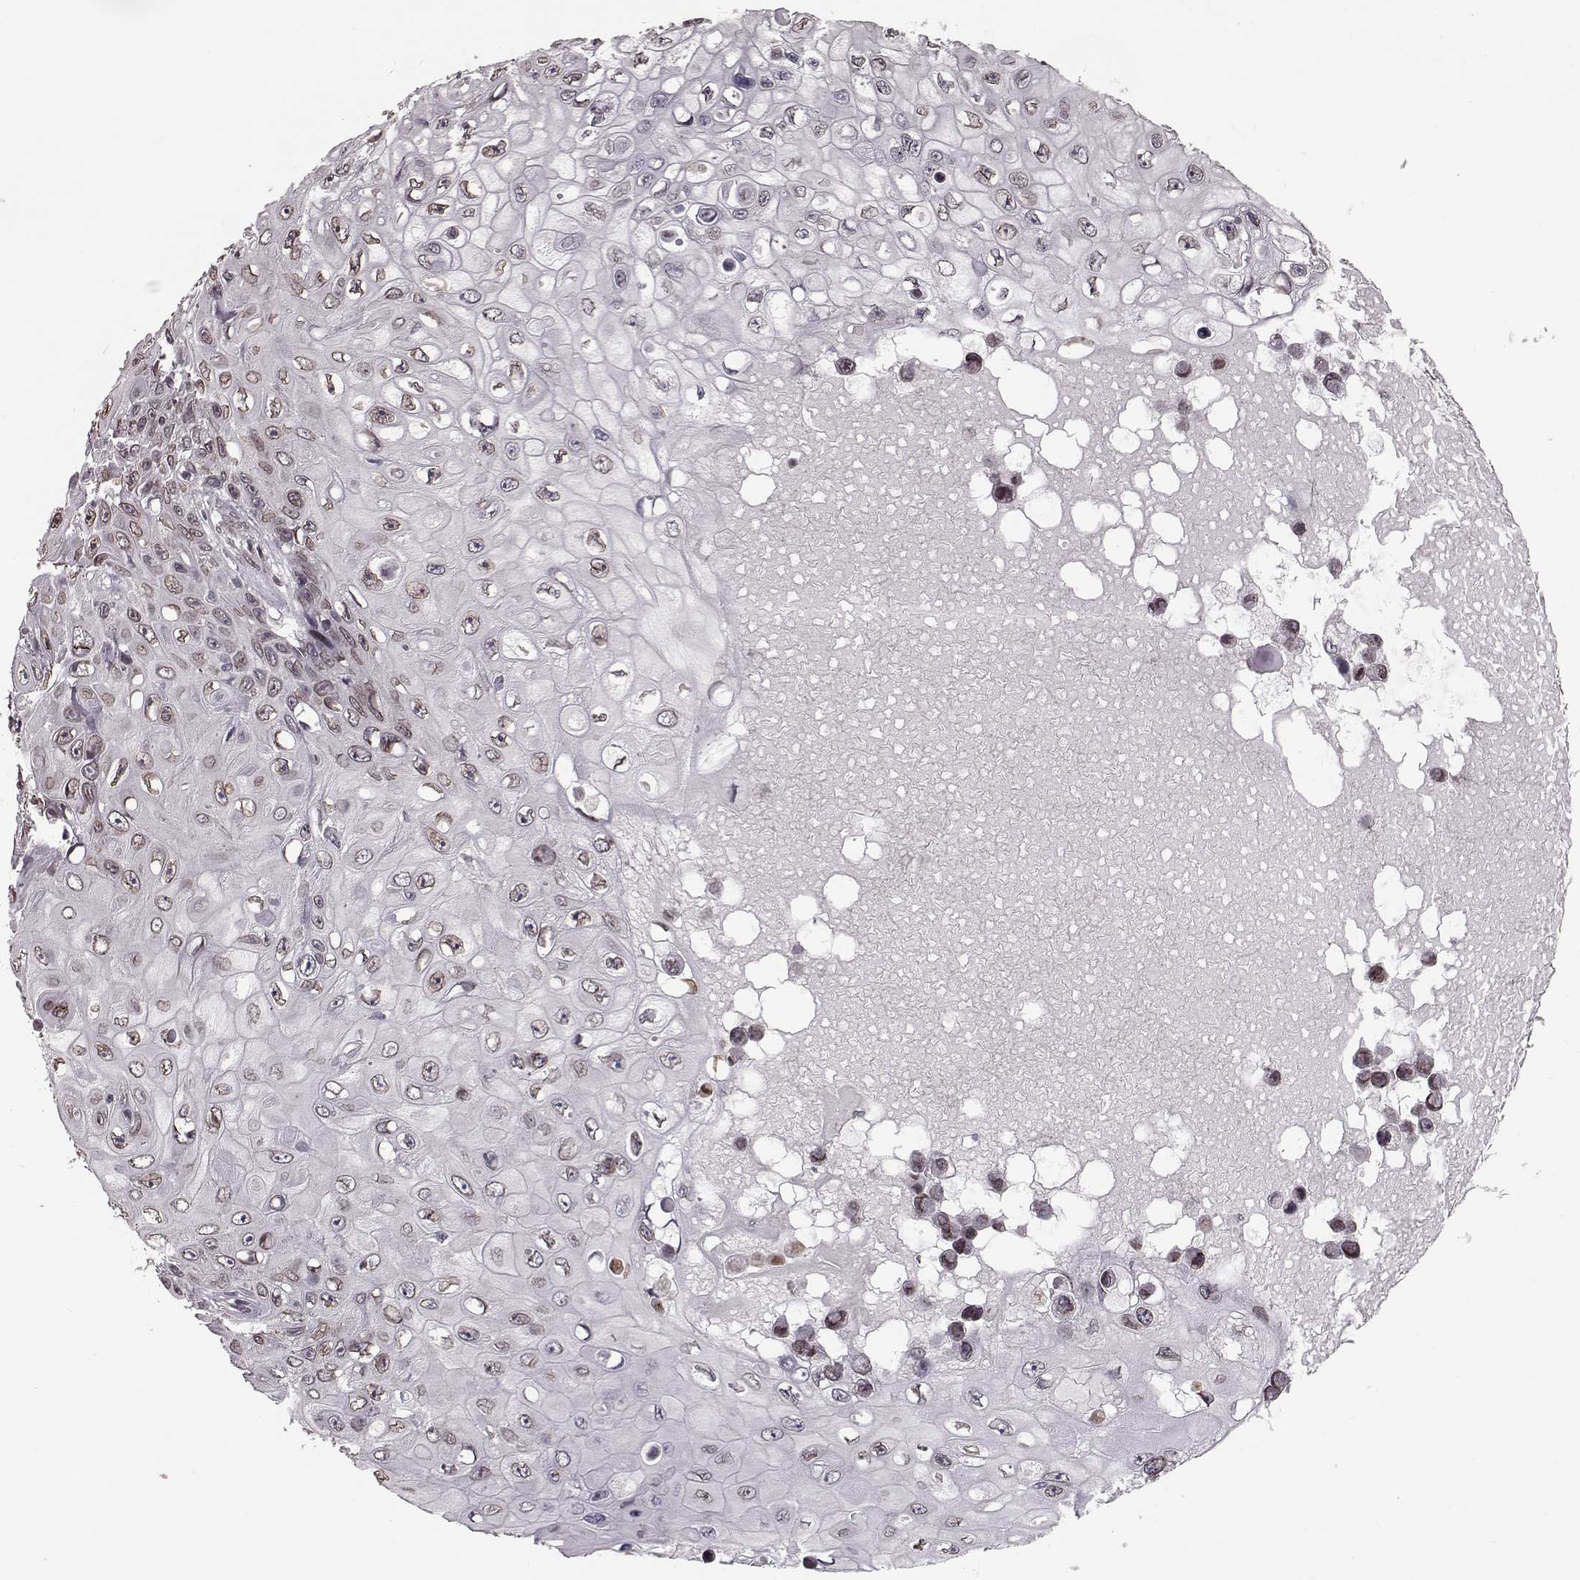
{"staining": {"intensity": "weak", "quantity": ">75%", "location": "cytoplasmic/membranous,nuclear"}, "tissue": "skin cancer", "cell_type": "Tumor cells", "image_type": "cancer", "snomed": [{"axis": "morphology", "description": "Squamous cell carcinoma, NOS"}, {"axis": "topography", "description": "Skin"}], "caption": "Protein expression by immunohistochemistry displays weak cytoplasmic/membranous and nuclear staining in about >75% of tumor cells in skin cancer (squamous cell carcinoma).", "gene": "NUP37", "patient": {"sex": "male", "age": 82}}